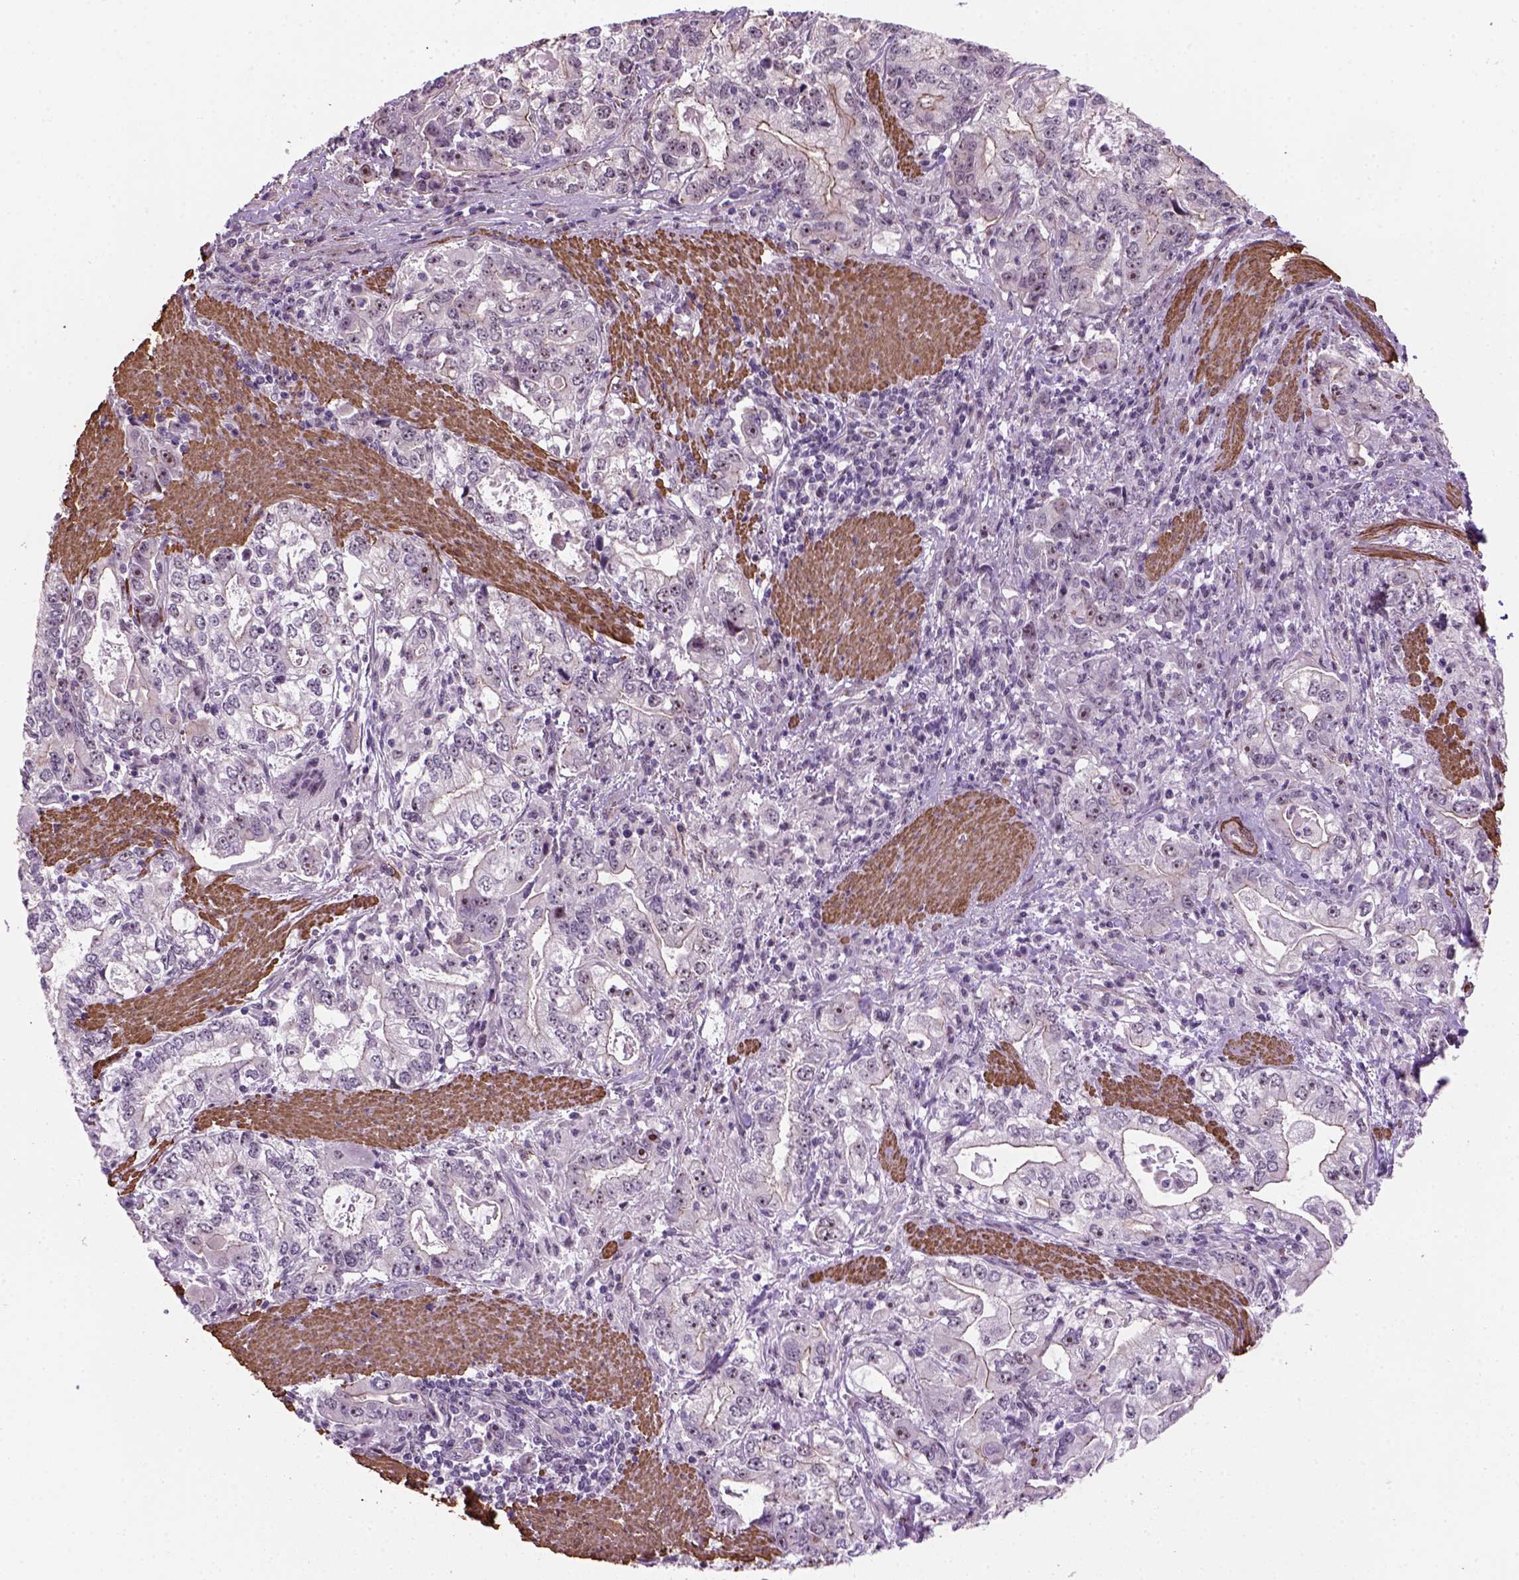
{"staining": {"intensity": "moderate", "quantity": ">75%", "location": "nuclear"}, "tissue": "stomach cancer", "cell_type": "Tumor cells", "image_type": "cancer", "snomed": [{"axis": "morphology", "description": "Adenocarcinoma, NOS"}, {"axis": "topography", "description": "Stomach, lower"}], "caption": "Protein staining of stomach cancer (adenocarcinoma) tissue demonstrates moderate nuclear positivity in about >75% of tumor cells.", "gene": "RRS1", "patient": {"sex": "female", "age": 72}}